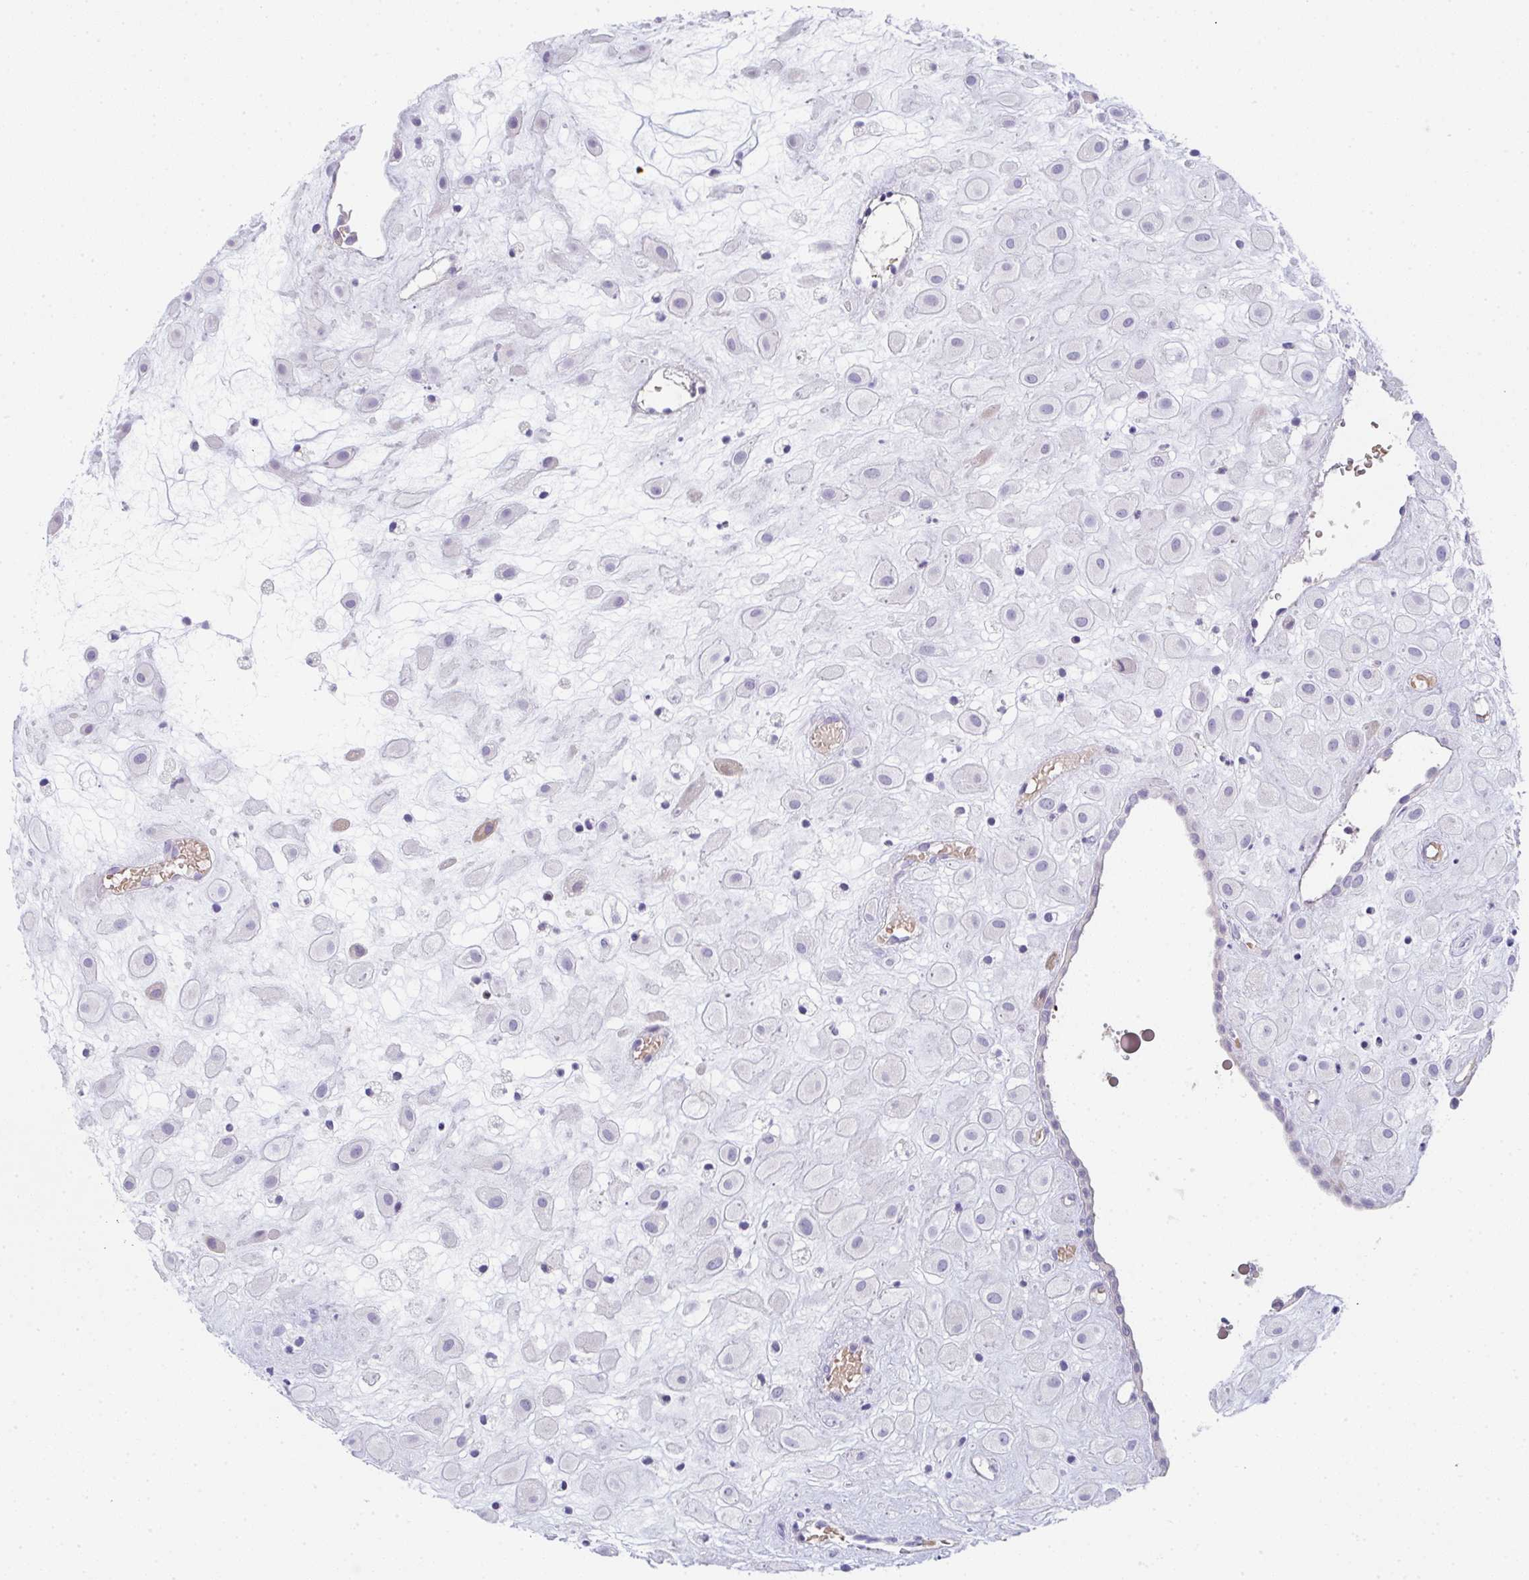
{"staining": {"intensity": "negative", "quantity": "none", "location": "none"}, "tissue": "placenta", "cell_type": "Decidual cells", "image_type": "normal", "snomed": [{"axis": "morphology", "description": "Normal tissue, NOS"}, {"axis": "topography", "description": "Placenta"}], "caption": "An immunohistochemistry (IHC) photomicrograph of benign placenta is shown. There is no staining in decidual cells of placenta. The staining is performed using DAB brown chromogen with nuclei counter-stained in using hematoxylin.", "gene": "CACNA1S", "patient": {"sex": "female", "age": 24}}